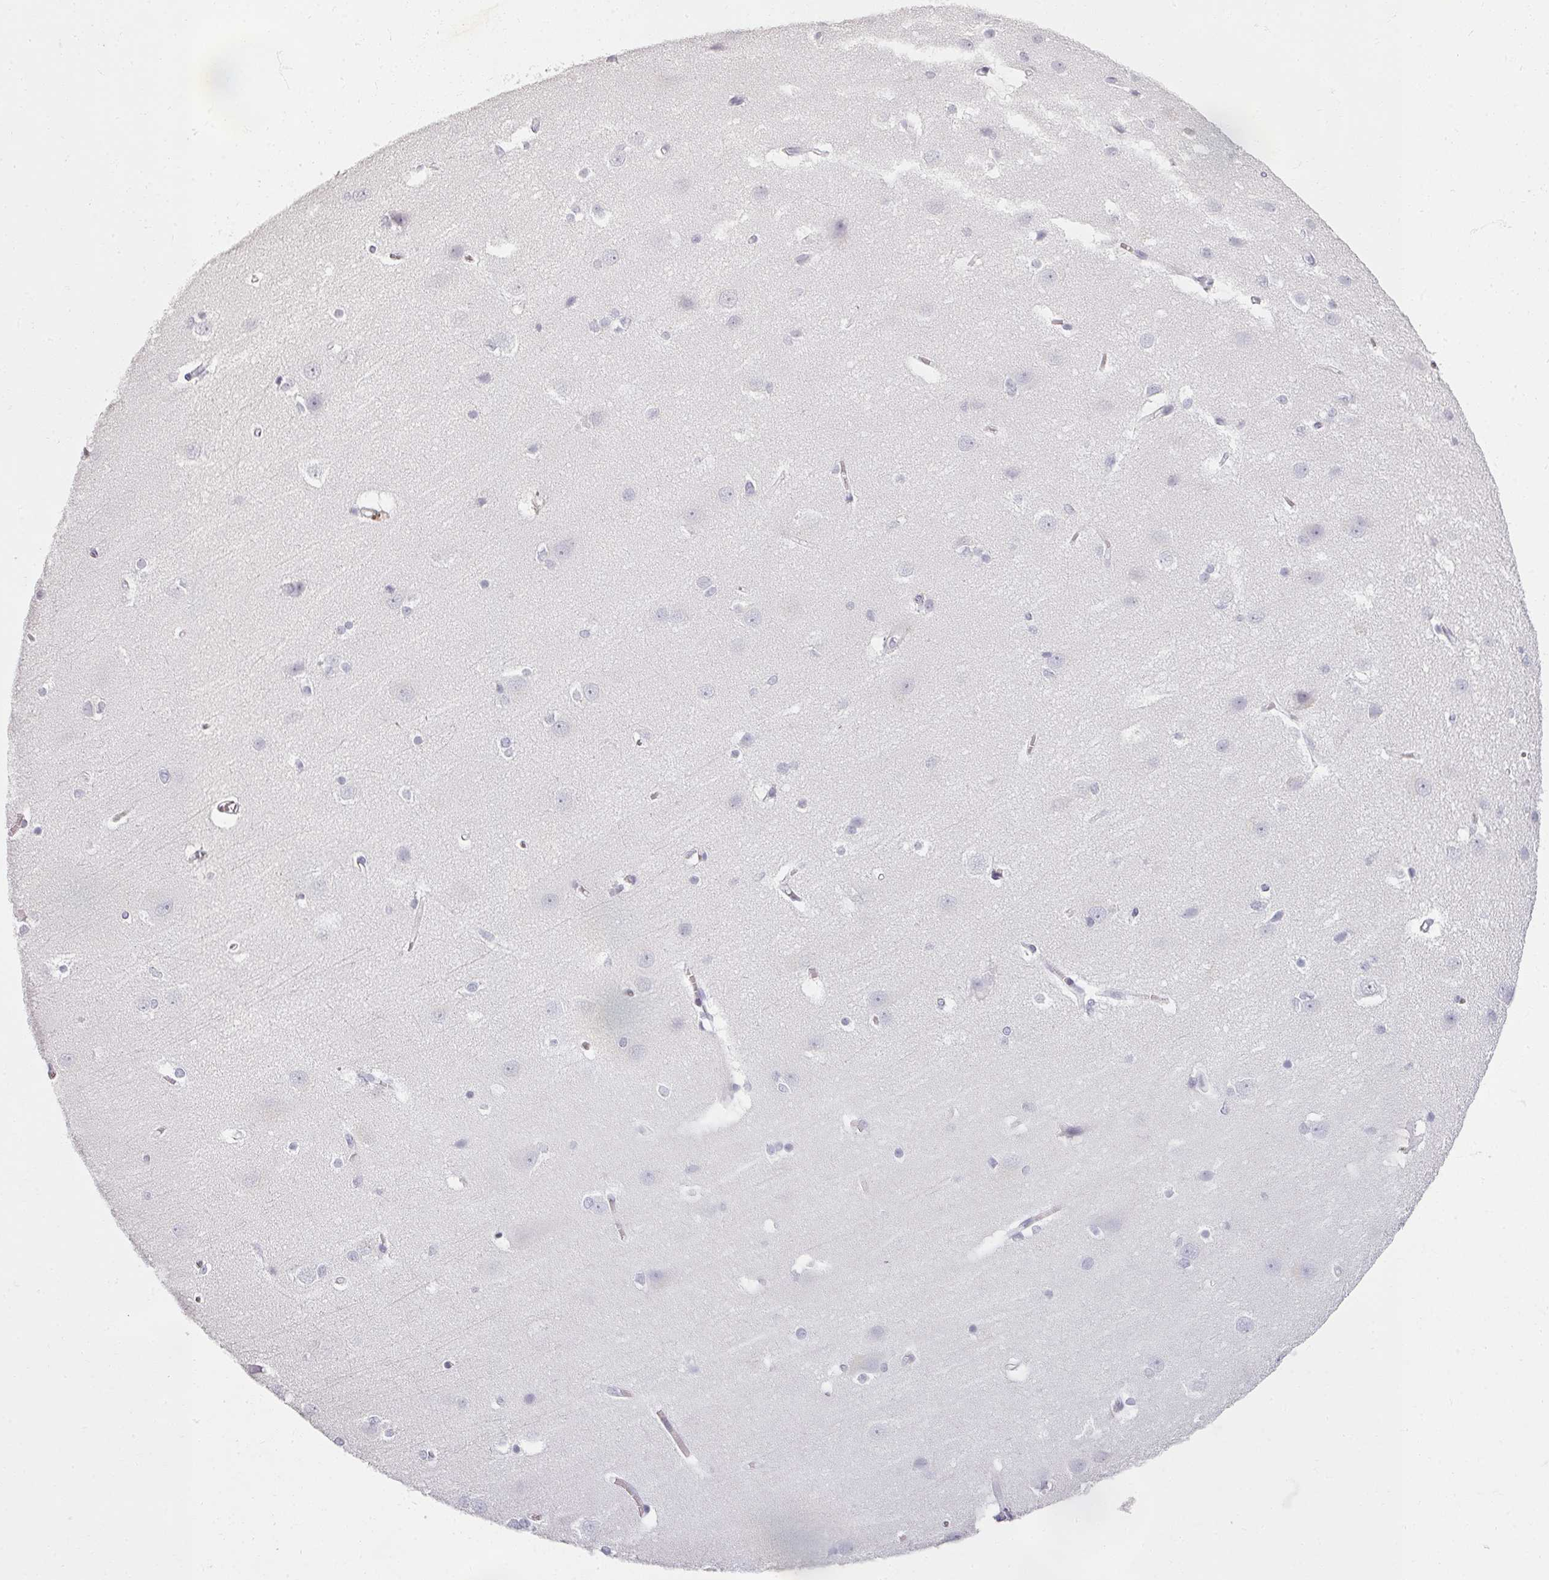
{"staining": {"intensity": "negative", "quantity": "none", "location": "none"}, "tissue": "cerebral cortex", "cell_type": "Endothelial cells", "image_type": "normal", "snomed": [{"axis": "morphology", "description": "Normal tissue, NOS"}, {"axis": "topography", "description": "Cerebral cortex"}], "caption": "DAB immunohistochemical staining of benign cerebral cortex demonstrates no significant expression in endothelial cells. The staining was performed using DAB (3,3'-diaminobenzidine) to visualize the protein expression in brown, while the nuclei were stained in blue with hematoxylin (Magnification: 20x).", "gene": "REG3A", "patient": {"sex": "male", "age": 37}}